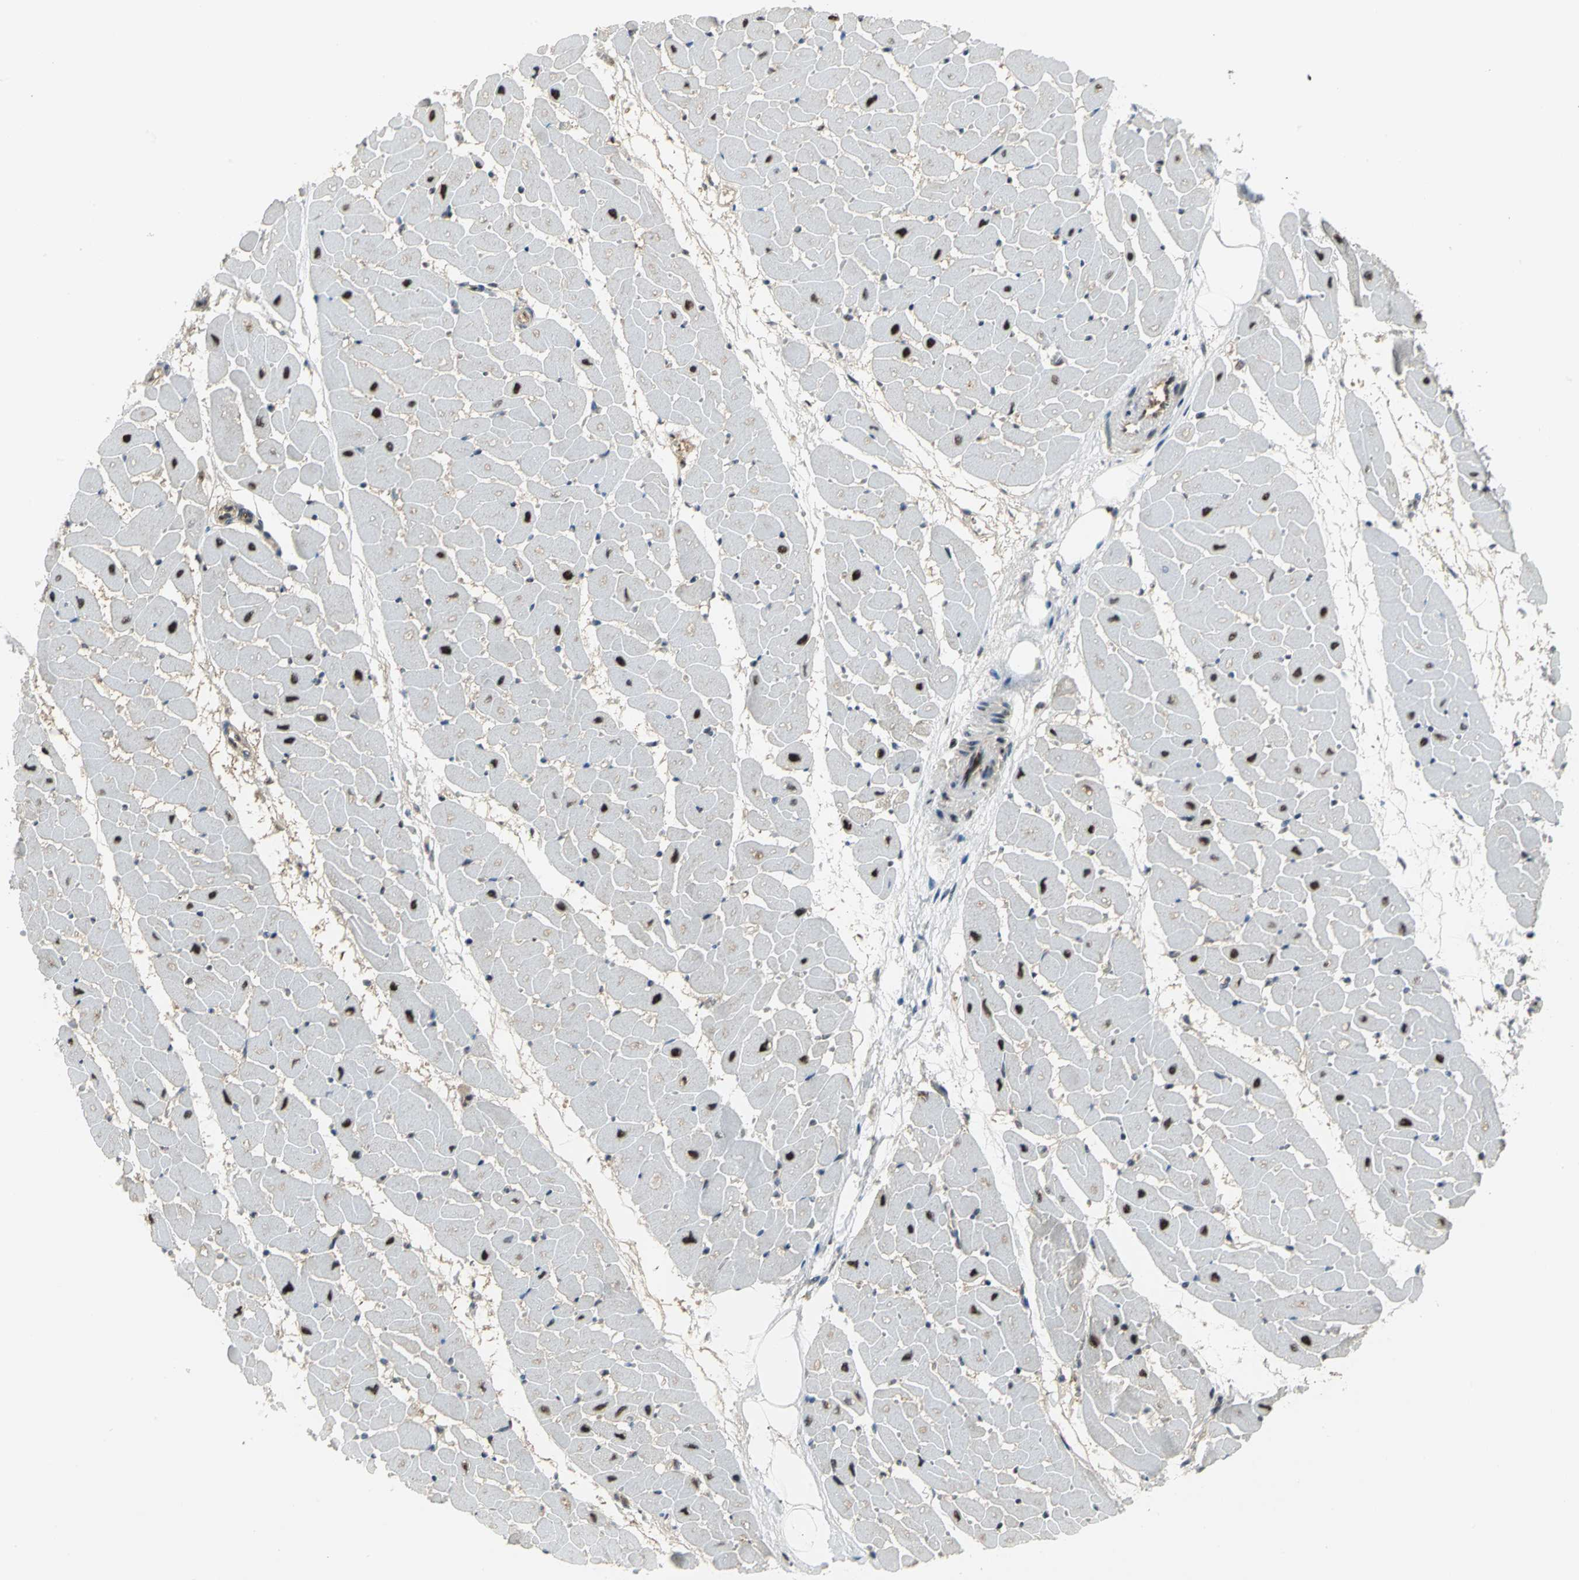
{"staining": {"intensity": "moderate", "quantity": "25%-75%", "location": "nuclear"}, "tissue": "heart muscle", "cell_type": "Cardiomyocytes", "image_type": "normal", "snomed": [{"axis": "morphology", "description": "Normal tissue, NOS"}, {"axis": "topography", "description": "Heart"}], "caption": "High-power microscopy captured an IHC photomicrograph of normal heart muscle, revealing moderate nuclear expression in about 25%-75% of cardiomyocytes. (brown staining indicates protein expression, while blue staining denotes nuclei).", "gene": "PSMA4", "patient": {"sex": "female", "age": 19}}